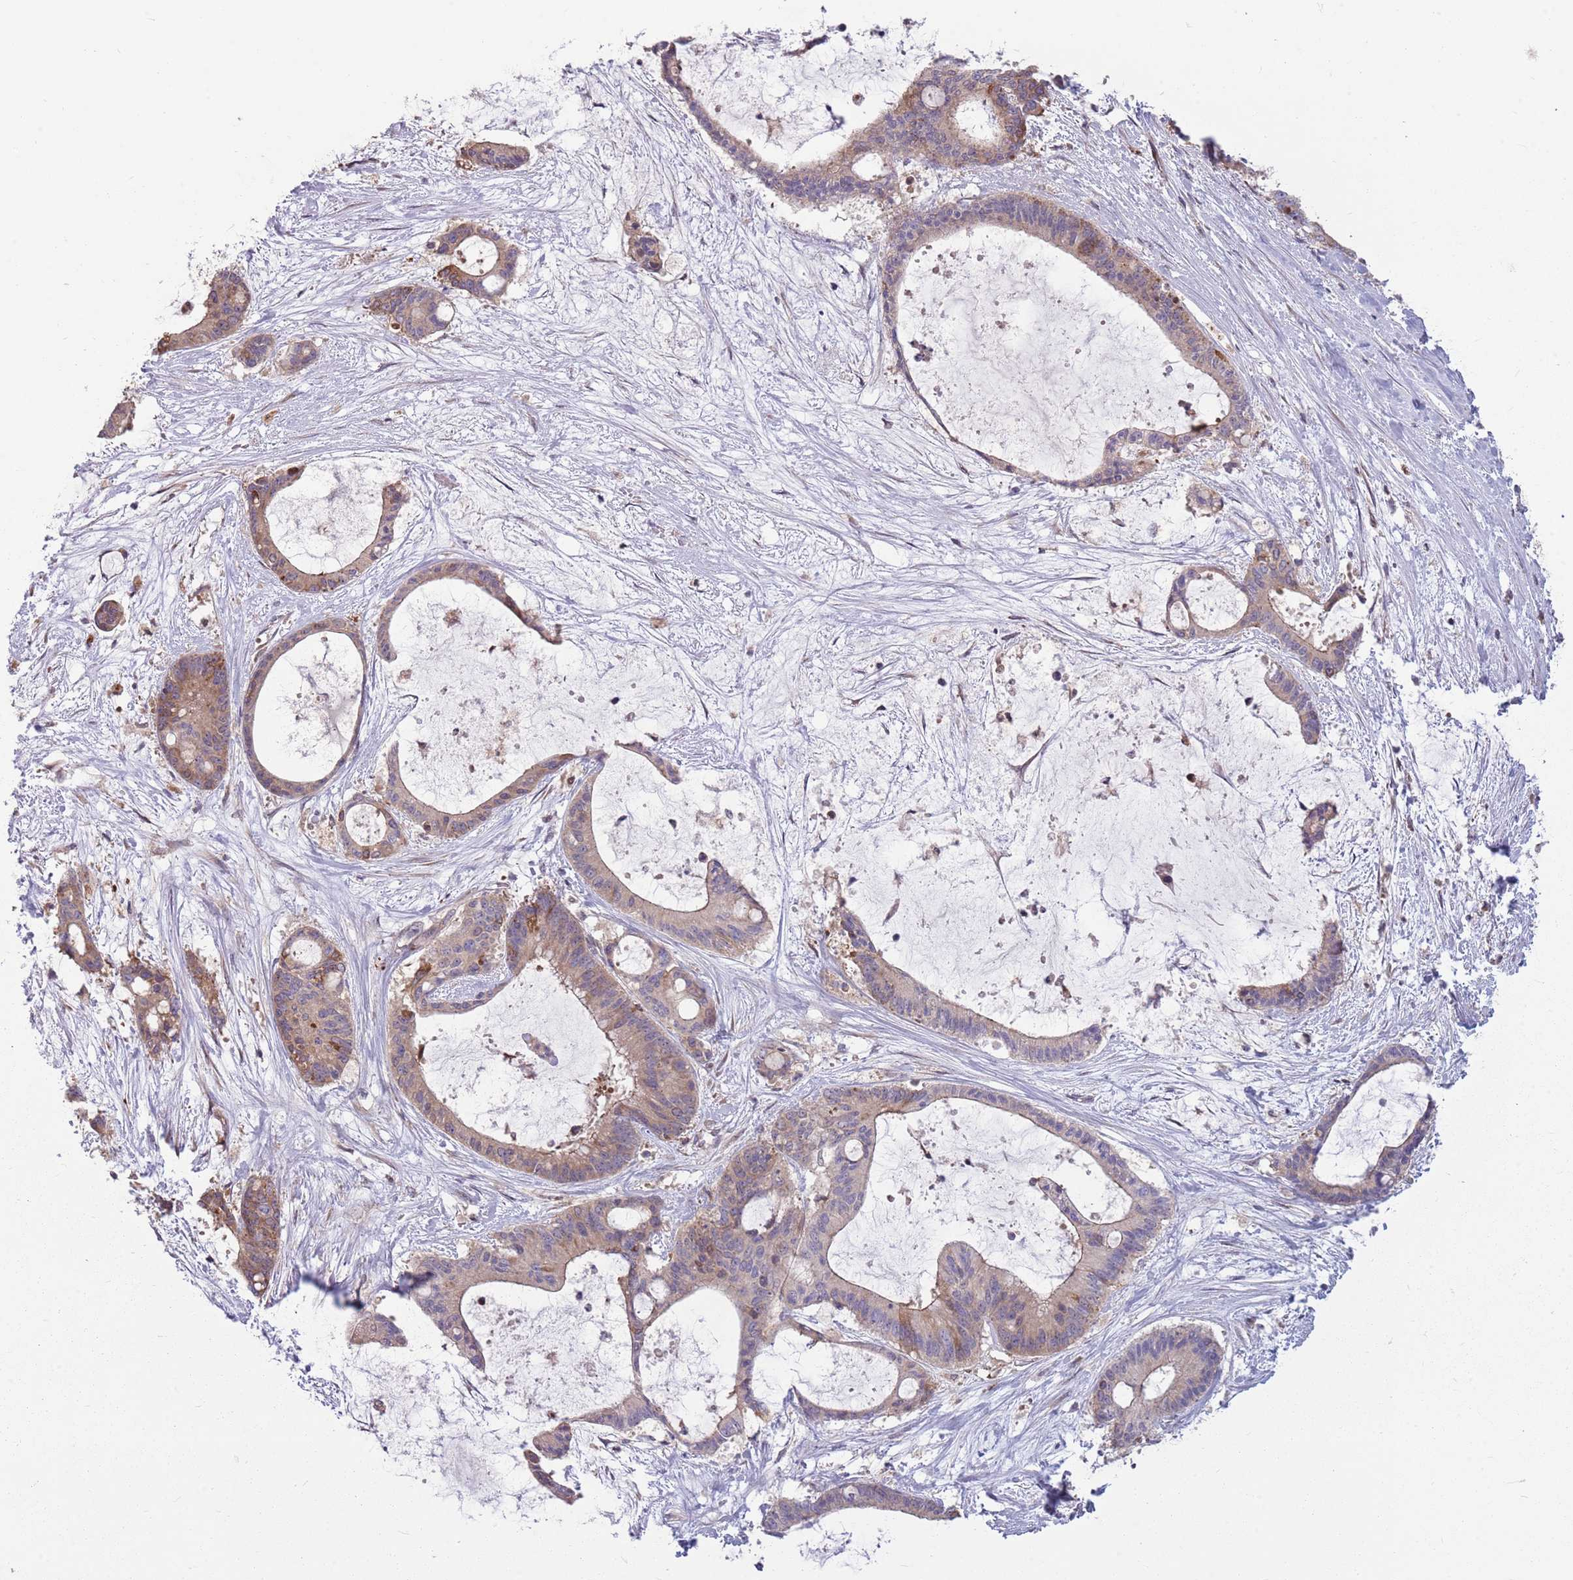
{"staining": {"intensity": "moderate", "quantity": ">75%", "location": "cytoplasmic/membranous"}, "tissue": "liver cancer", "cell_type": "Tumor cells", "image_type": "cancer", "snomed": [{"axis": "morphology", "description": "Normal tissue, NOS"}, {"axis": "morphology", "description": "Cholangiocarcinoma"}, {"axis": "topography", "description": "Liver"}, {"axis": "topography", "description": "Peripheral nerve tissue"}], "caption": "Liver cancer stained with DAB immunohistochemistry (IHC) reveals medium levels of moderate cytoplasmic/membranous expression in about >75% of tumor cells. (IHC, brightfield microscopy, high magnification).", "gene": "PPP1R27", "patient": {"sex": "female", "age": 73}}